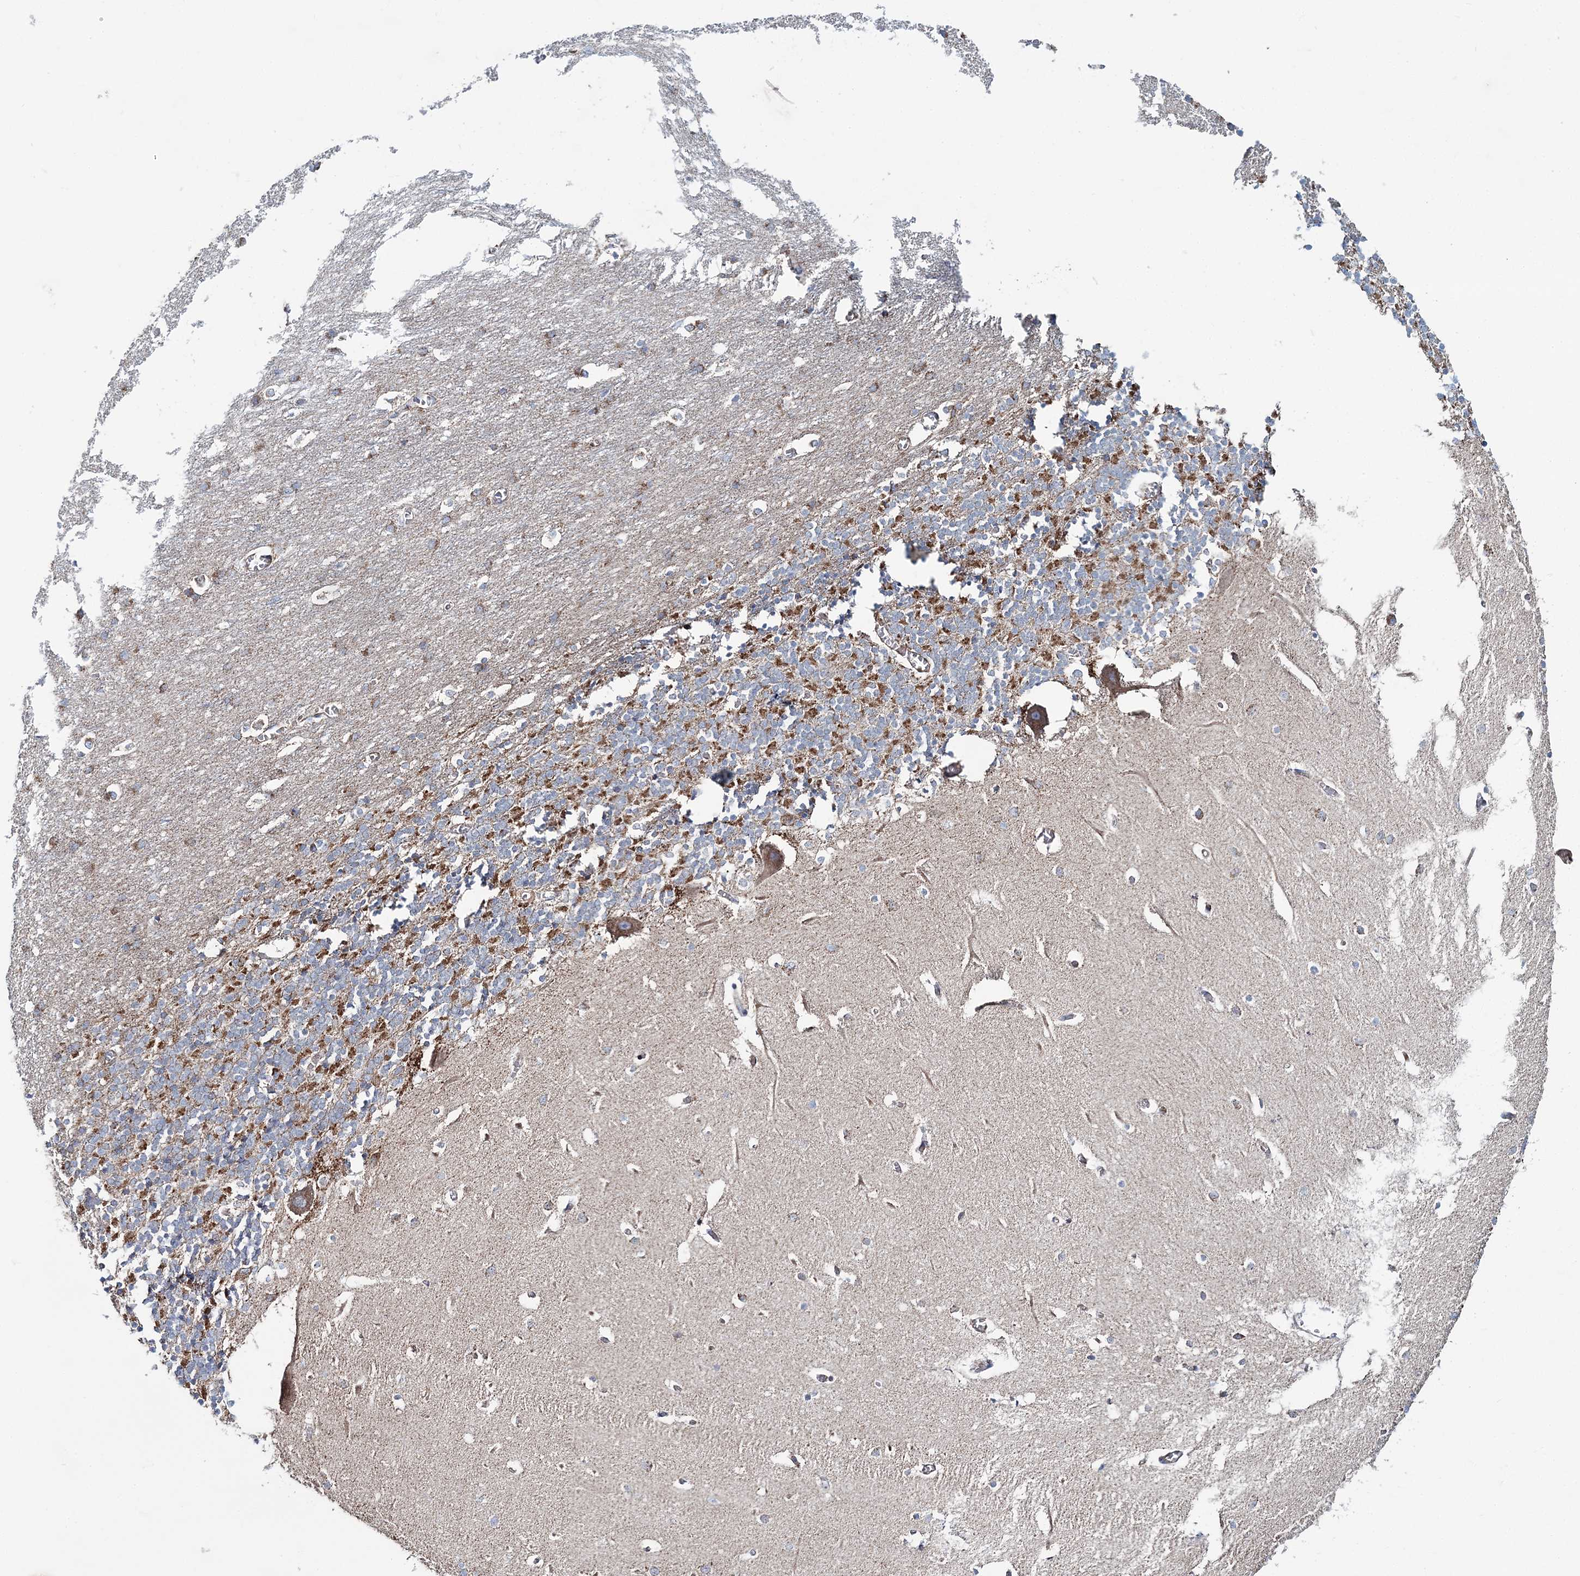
{"staining": {"intensity": "moderate", "quantity": "25%-75%", "location": "cytoplasmic/membranous"}, "tissue": "cerebellum", "cell_type": "Cells in granular layer", "image_type": "normal", "snomed": [{"axis": "morphology", "description": "Normal tissue, NOS"}, {"axis": "topography", "description": "Cerebellum"}], "caption": "IHC histopathology image of normal cerebellum: cerebellum stained using IHC exhibits medium levels of moderate protein expression localized specifically in the cytoplasmic/membranous of cells in granular layer, appearing as a cytoplasmic/membranous brown color.", "gene": "ARHGAP6", "patient": {"sex": "male", "age": 37}}